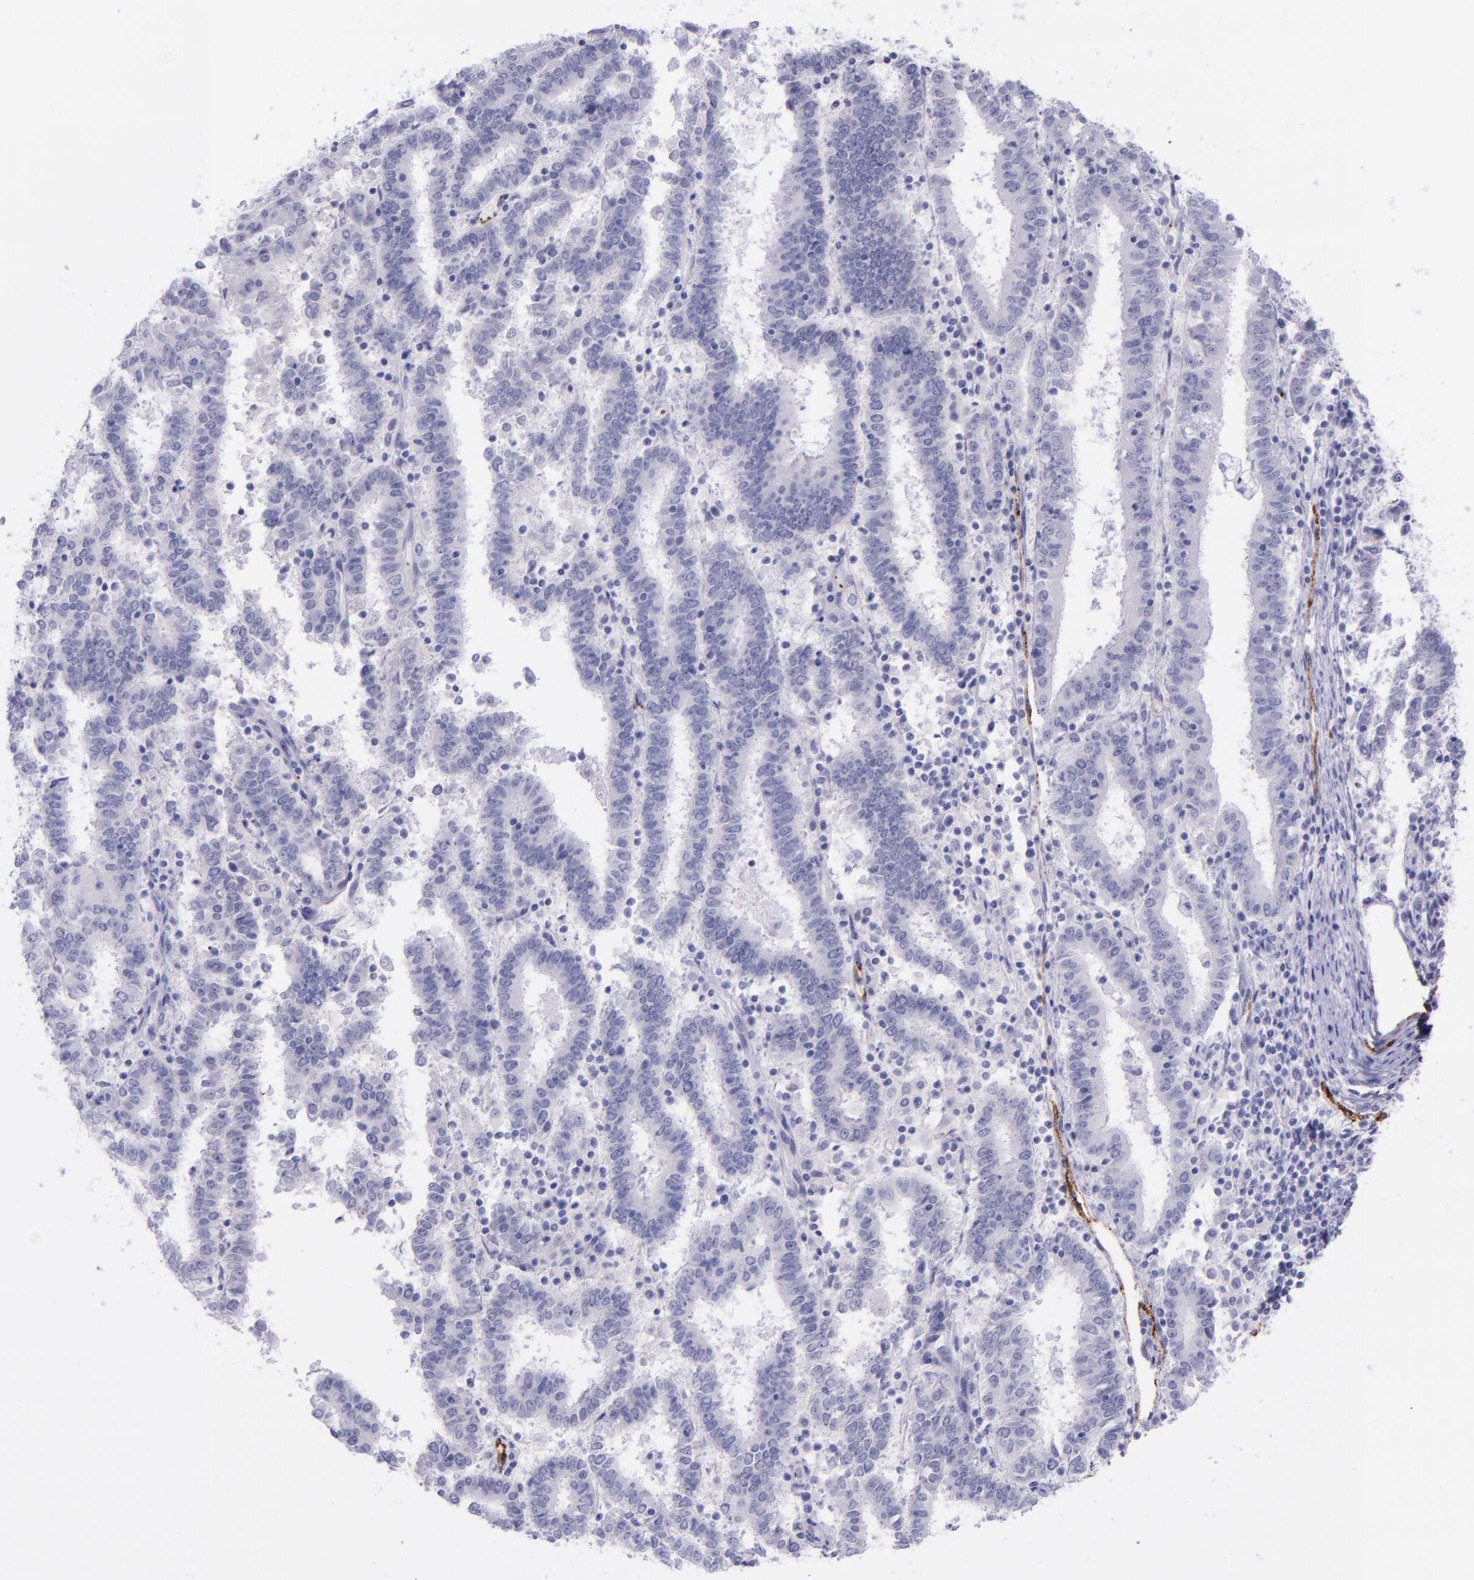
{"staining": {"intensity": "negative", "quantity": "none", "location": "none"}, "tissue": "endometrial cancer", "cell_type": "Tumor cells", "image_type": "cancer", "snomed": [{"axis": "morphology", "description": "Adenocarcinoma, NOS"}, {"axis": "topography", "description": "Uterus"}], "caption": "This is an immunohistochemistry (IHC) micrograph of endometrial adenocarcinoma. There is no positivity in tumor cells.", "gene": "SELE", "patient": {"sex": "female", "age": 83}}